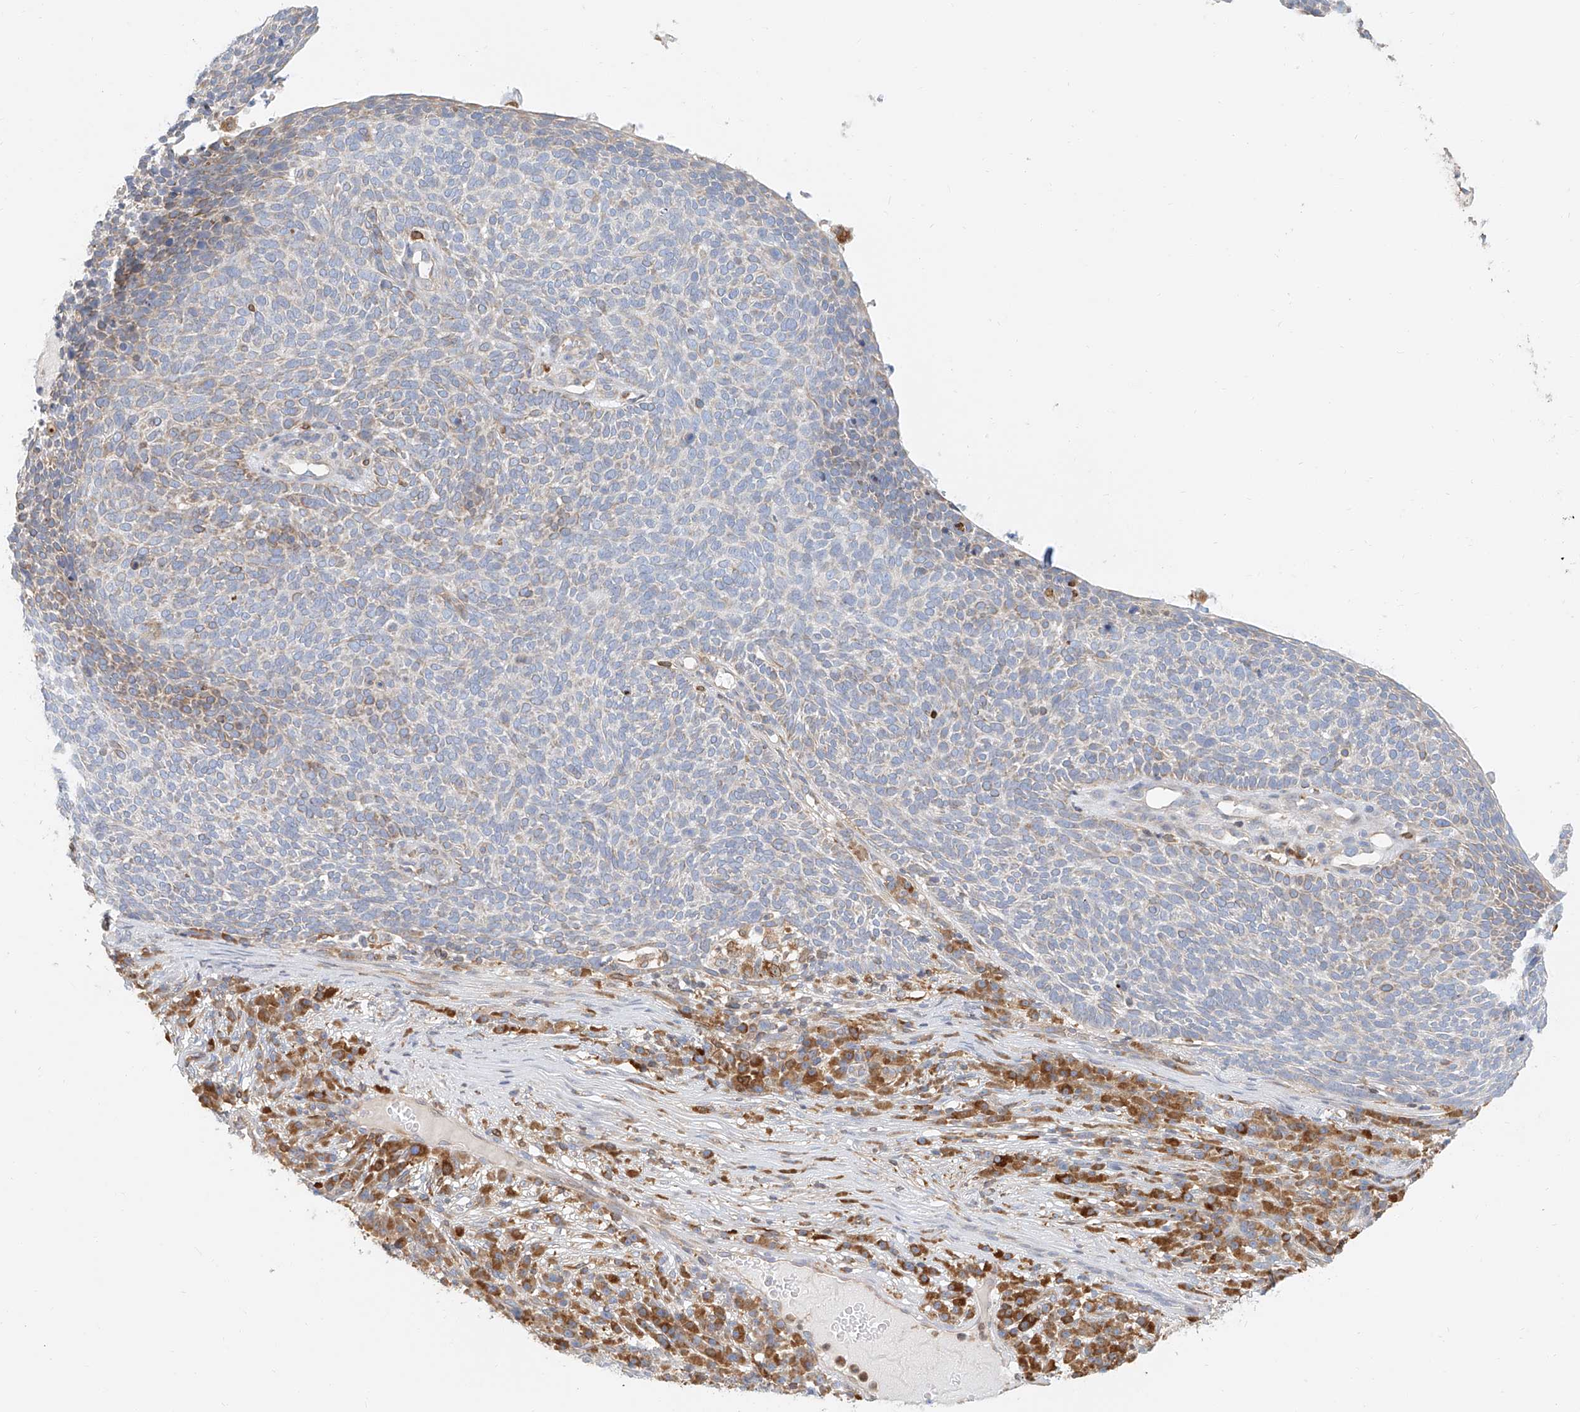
{"staining": {"intensity": "weak", "quantity": "<25%", "location": "cytoplasmic/membranous"}, "tissue": "skin cancer", "cell_type": "Tumor cells", "image_type": "cancer", "snomed": [{"axis": "morphology", "description": "Squamous cell carcinoma, NOS"}, {"axis": "topography", "description": "Skin"}], "caption": "DAB immunohistochemical staining of human squamous cell carcinoma (skin) reveals no significant expression in tumor cells.", "gene": "DHRS7", "patient": {"sex": "female", "age": 90}}